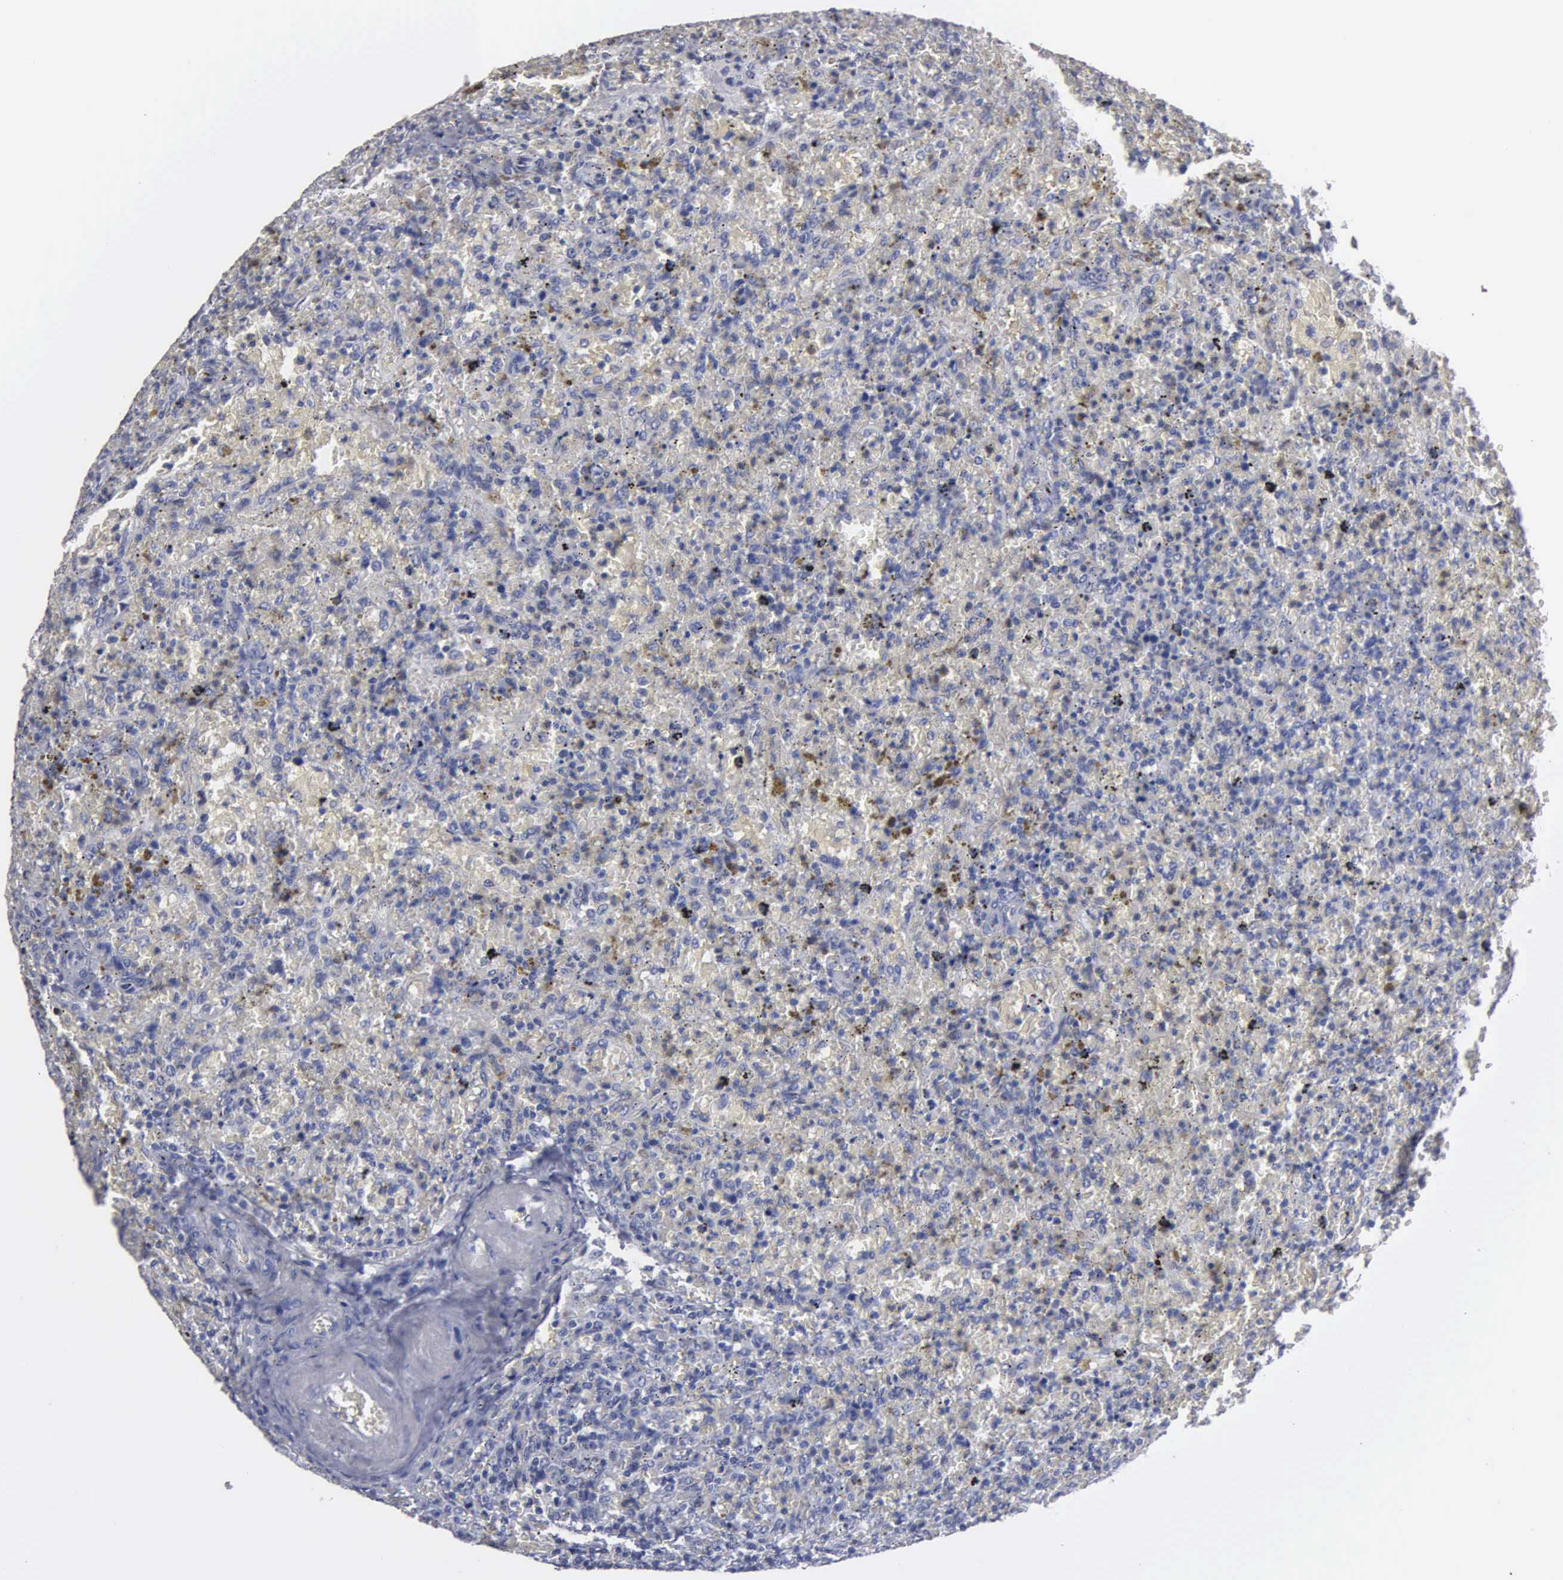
{"staining": {"intensity": "negative", "quantity": "none", "location": "none"}, "tissue": "lymphoma", "cell_type": "Tumor cells", "image_type": "cancer", "snomed": [{"axis": "morphology", "description": "Malignant lymphoma, non-Hodgkin's type, High grade"}, {"axis": "topography", "description": "Spleen"}, {"axis": "topography", "description": "Lymph node"}], "caption": "This photomicrograph is of malignant lymphoma, non-Hodgkin's type (high-grade) stained with immunohistochemistry to label a protein in brown with the nuclei are counter-stained blue. There is no staining in tumor cells. (Stains: DAB immunohistochemistry (IHC) with hematoxylin counter stain, Microscopy: brightfield microscopy at high magnification).", "gene": "UPB1", "patient": {"sex": "female", "age": 70}}